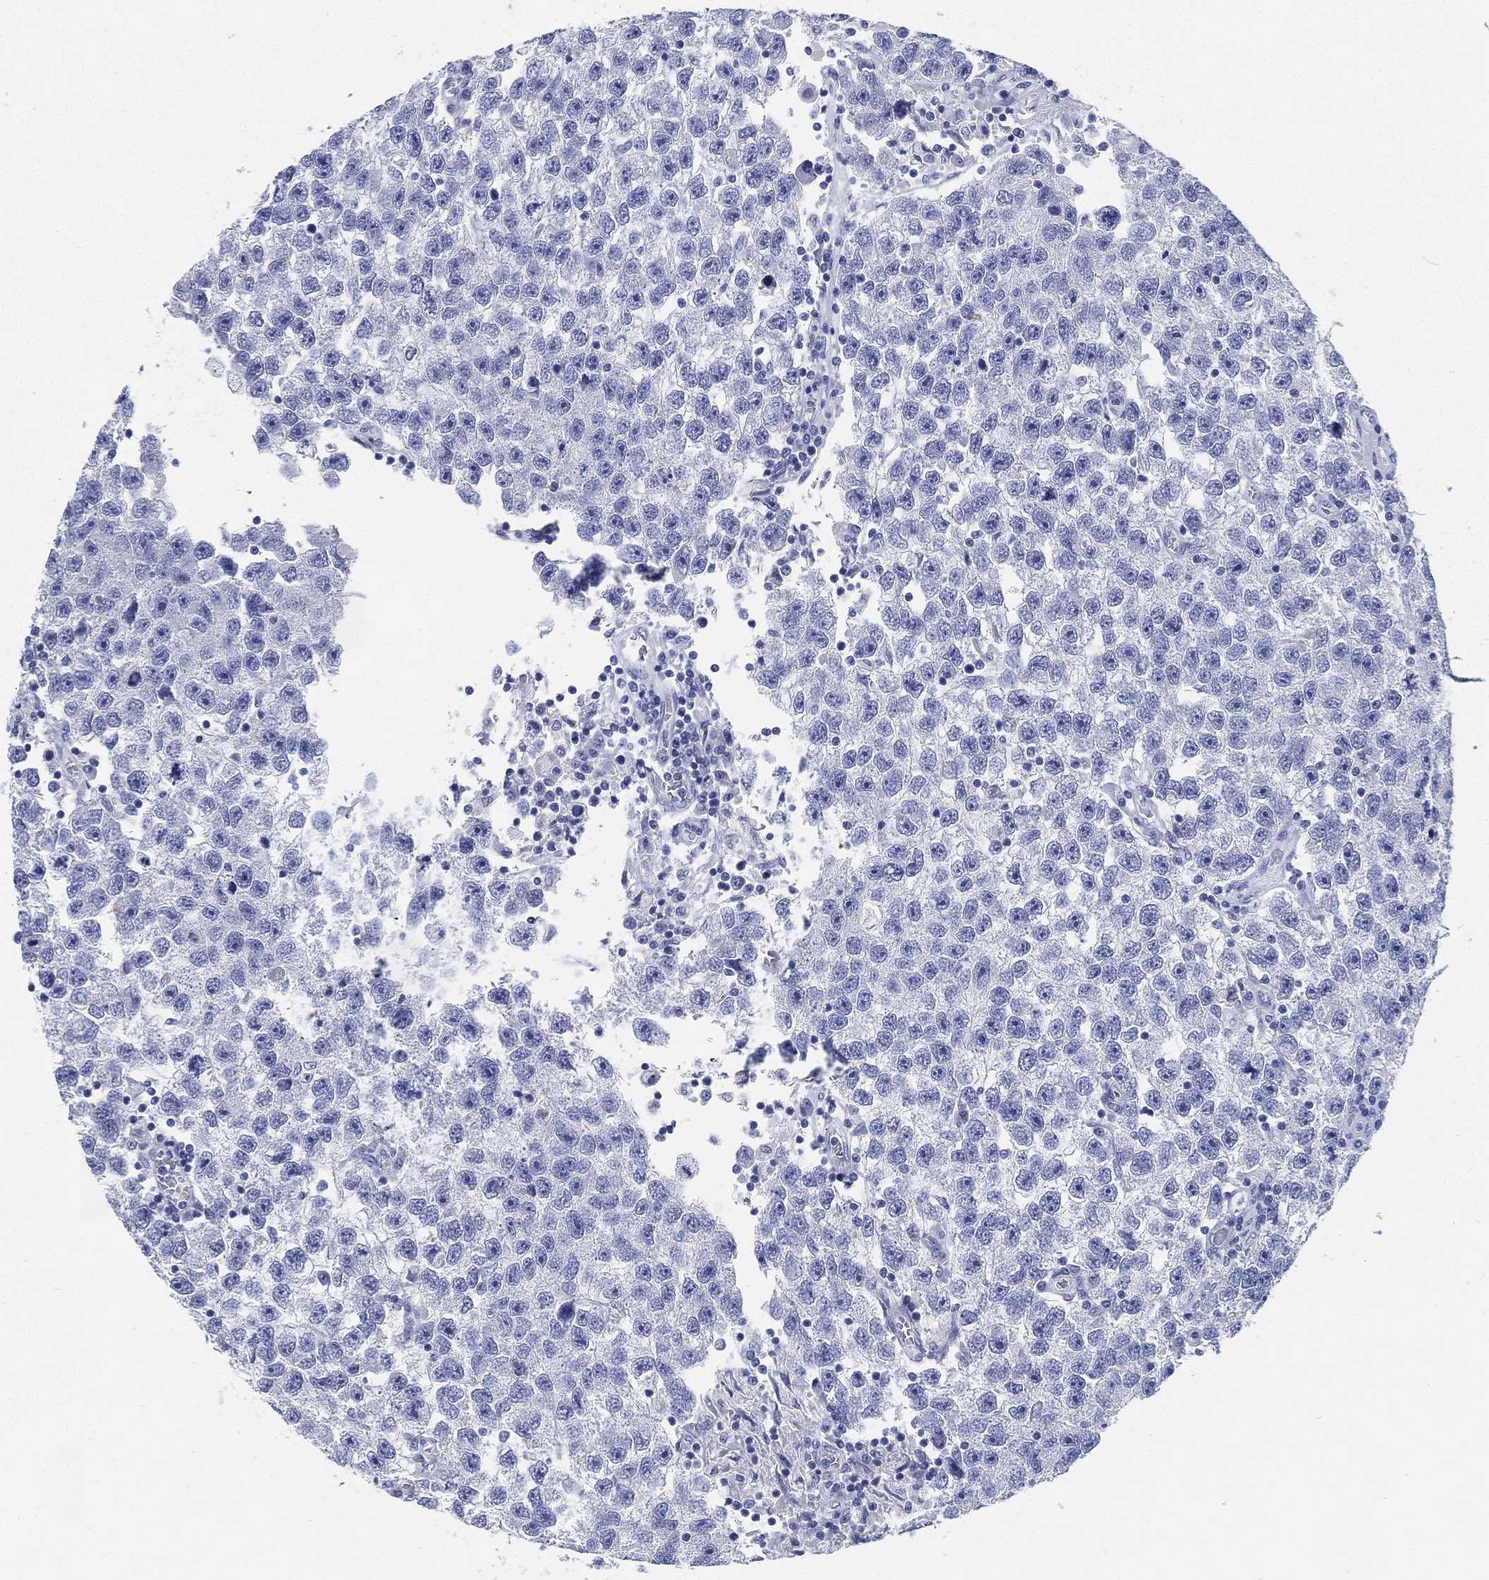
{"staining": {"intensity": "negative", "quantity": "none", "location": "none"}, "tissue": "testis cancer", "cell_type": "Tumor cells", "image_type": "cancer", "snomed": [{"axis": "morphology", "description": "Seminoma, NOS"}, {"axis": "topography", "description": "Testis"}], "caption": "Human seminoma (testis) stained for a protein using immunohistochemistry displays no staining in tumor cells.", "gene": "DEFB121", "patient": {"sex": "male", "age": 26}}